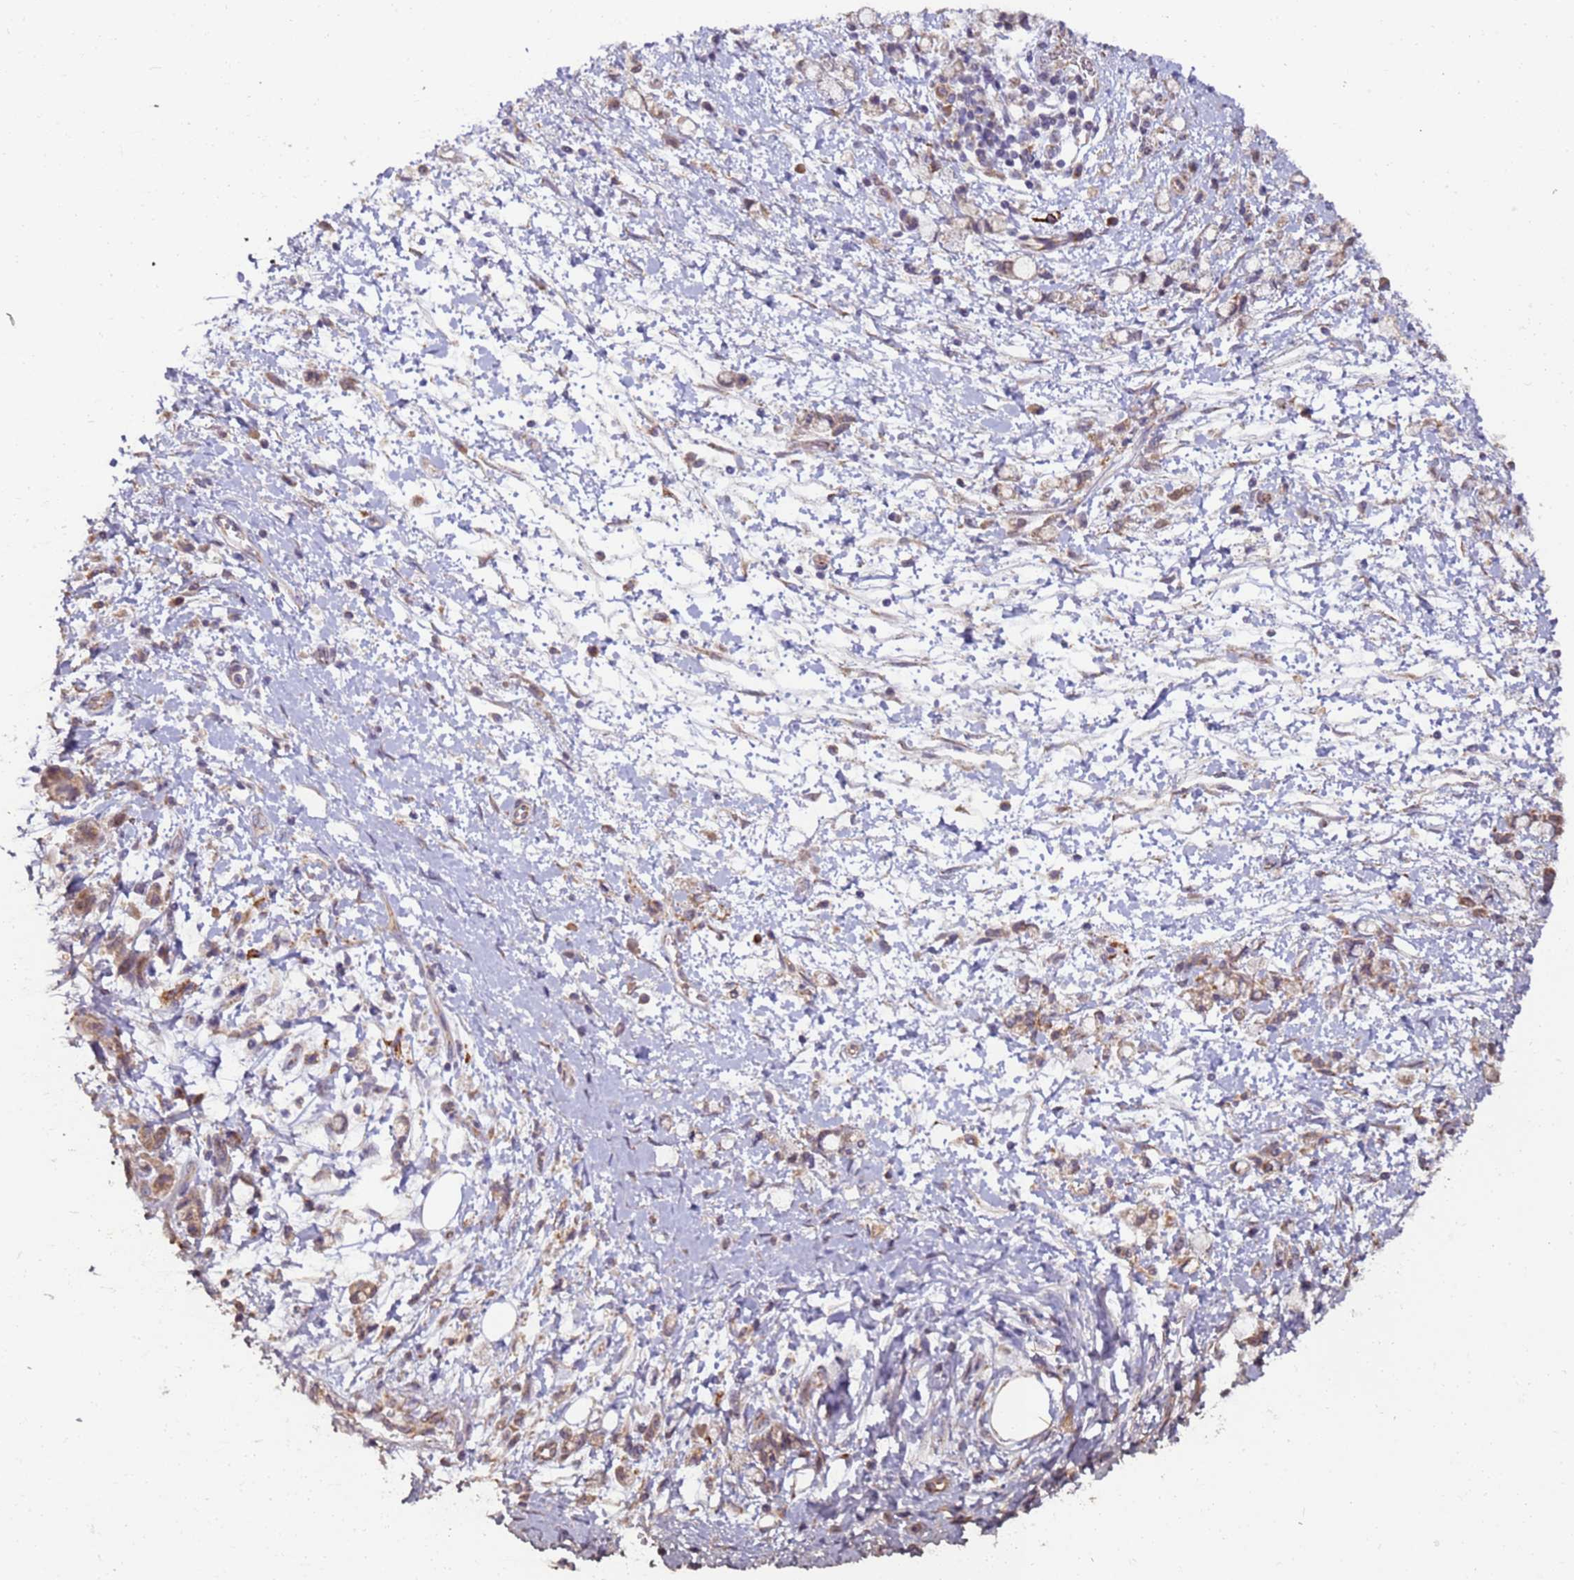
{"staining": {"intensity": "weak", "quantity": "25%-75%", "location": "cytoplasmic/membranous"}, "tissue": "stomach cancer", "cell_type": "Tumor cells", "image_type": "cancer", "snomed": [{"axis": "morphology", "description": "Adenocarcinoma, NOS"}, {"axis": "topography", "description": "Stomach"}], "caption": "Immunohistochemistry photomicrograph of neoplastic tissue: stomach adenocarcinoma stained using immunohistochemistry (IHC) exhibits low levels of weak protein expression localized specifically in the cytoplasmic/membranous of tumor cells, appearing as a cytoplasmic/membranous brown color.", "gene": "RAPGEF3", "patient": {"sex": "female", "age": 60}}